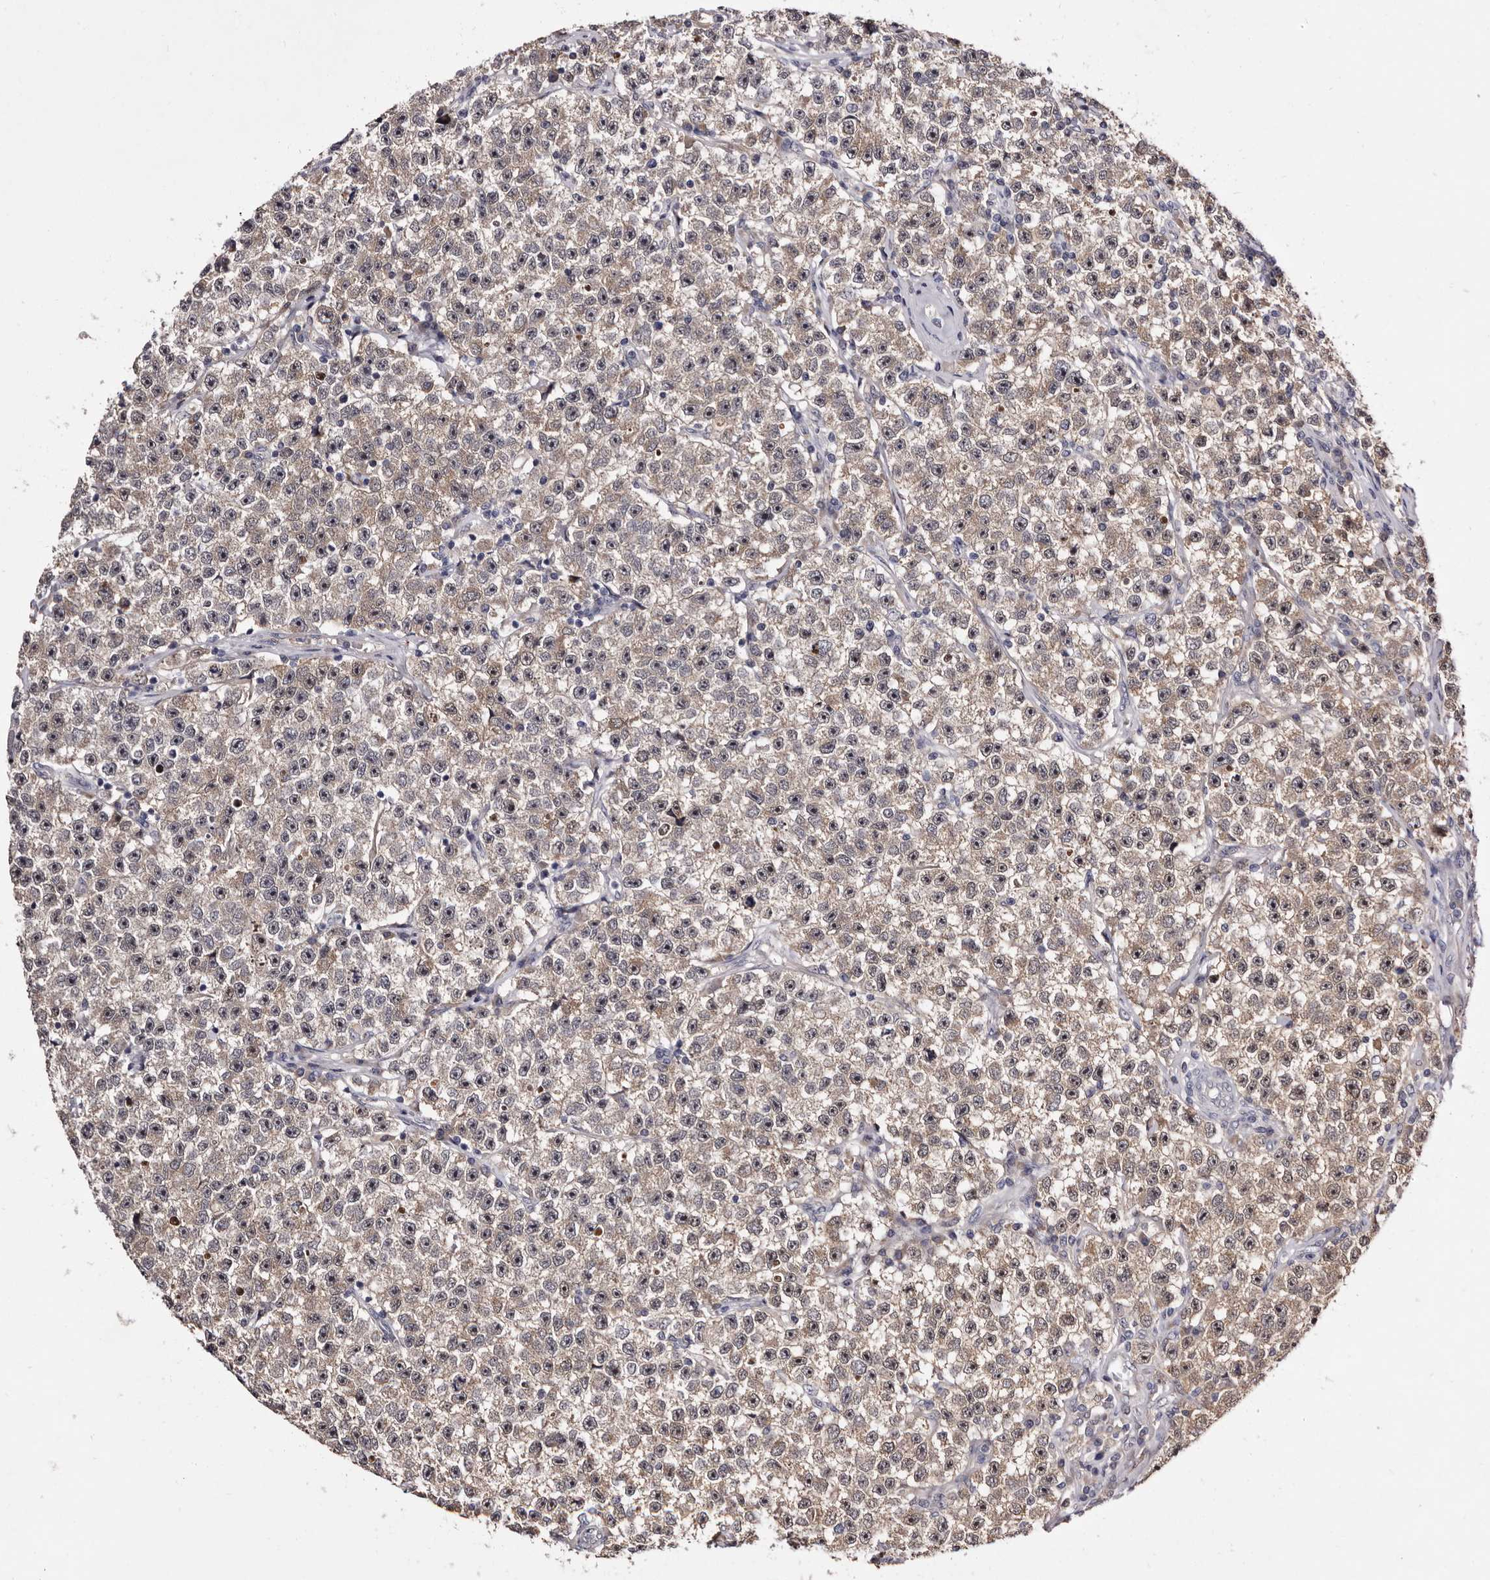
{"staining": {"intensity": "weak", "quantity": ">75%", "location": "cytoplasmic/membranous,nuclear"}, "tissue": "testis cancer", "cell_type": "Tumor cells", "image_type": "cancer", "snomed": [{"axis": "morphology", "description": "Seminoma, NOS"}, {"axis": "topography", "description": "Testis"}], "caption": "Protein expression analysis of seminoma (testis) demonstrates weak cytoplasmic/membranous and nuclear expression in approximately >75% of tumor cells.", "gene": "LANCL2", "patient": {"sex": "male", "age": 22}}